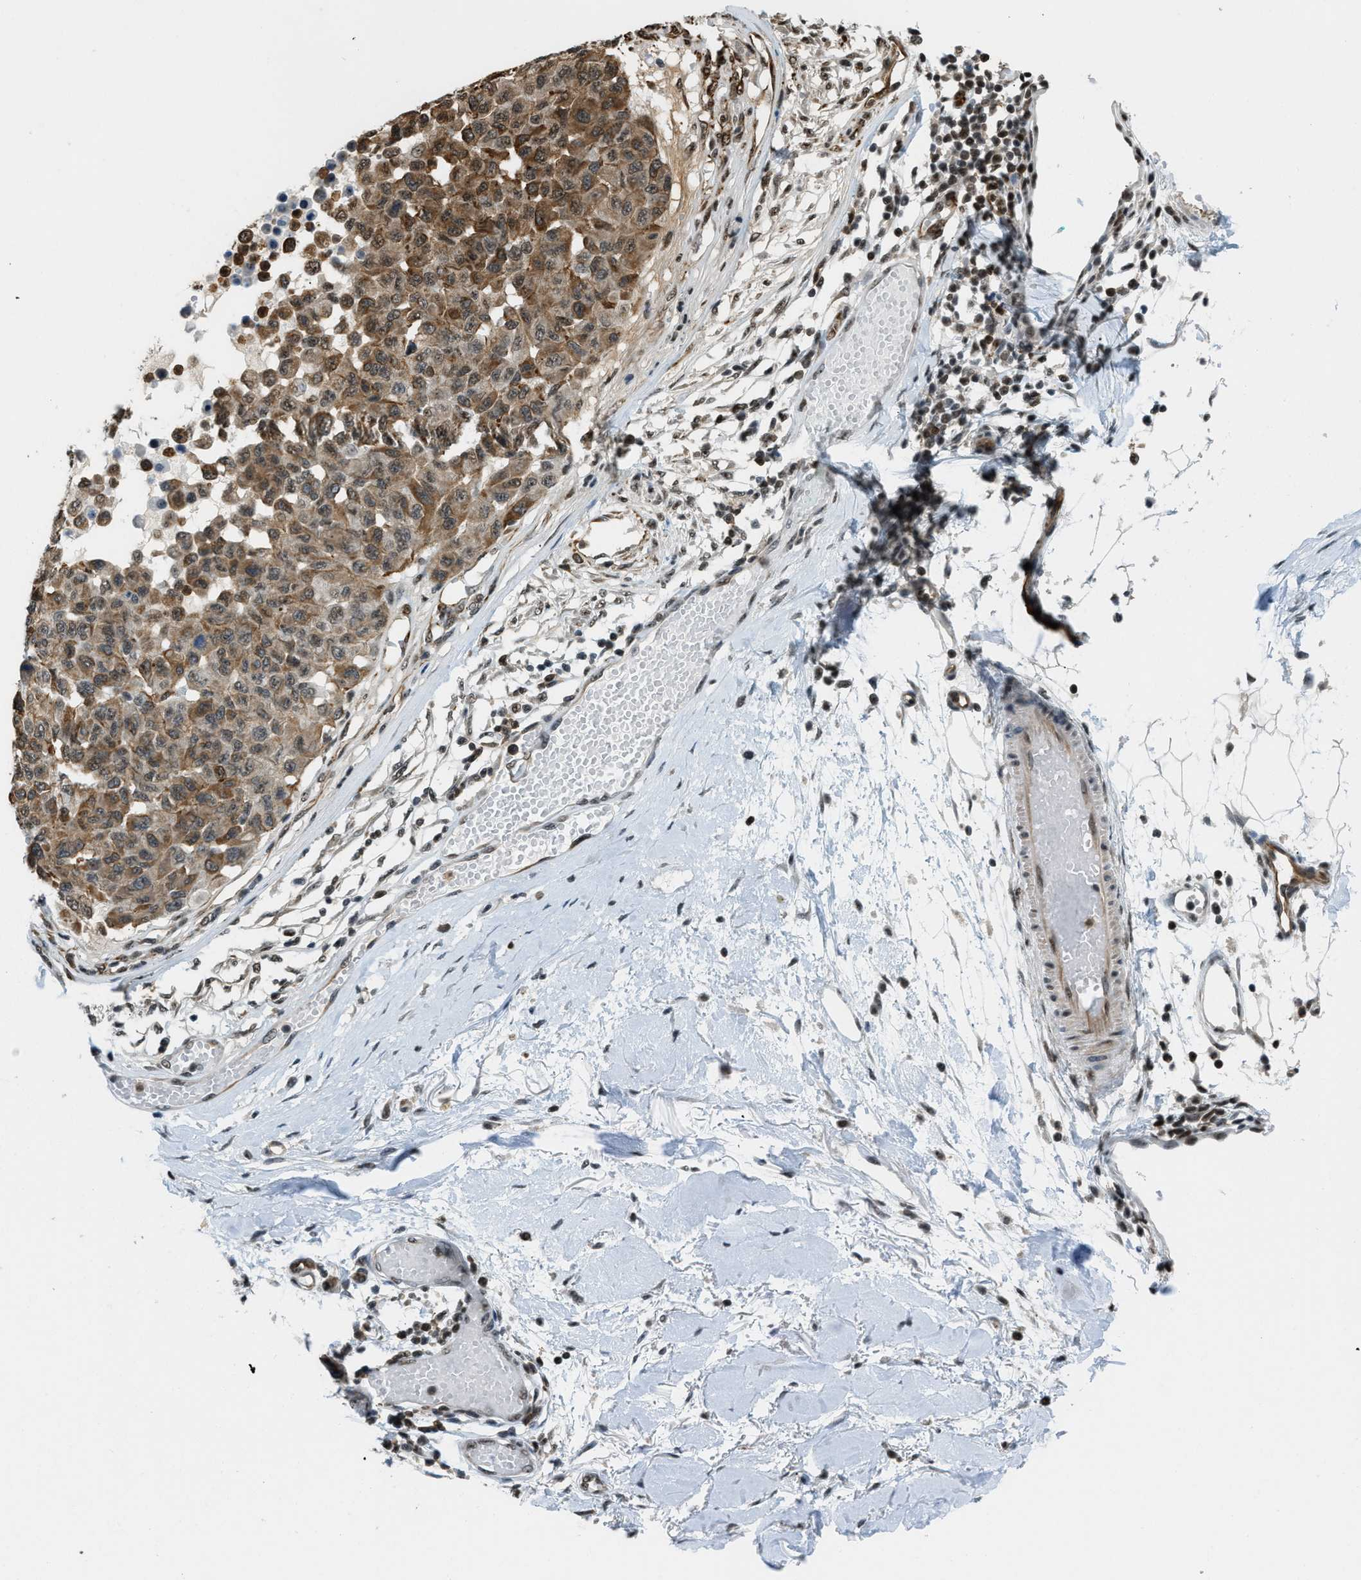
{"staining": {"intensity": "moderate", "quantity": ">75%", "location": "cytoplasmic/membranous,nuclear"}, "tissue": "melanoma", "cell_type": "Tumor cells", "image_type": "cancer", "snomed": [{"axis": "morphology", "description": "Normal tissue, NOS"}, {"axis": "morphology", "description": "Malignant melanoma, NOS"}, {"axis": "topography", "description": "Skin"}], "caption": "The histopathology image exhibits immunohistochemical staining of malignant melanoma. There is moderate cytoplasmic/membranous and nuclear expression is appreciated in about >75% of tumor cells. The protein of interest is shown in brown color, while the nuclei are stained blue.", "gene": "E2F1", "patient": {"sex": "male", "age": 62}}